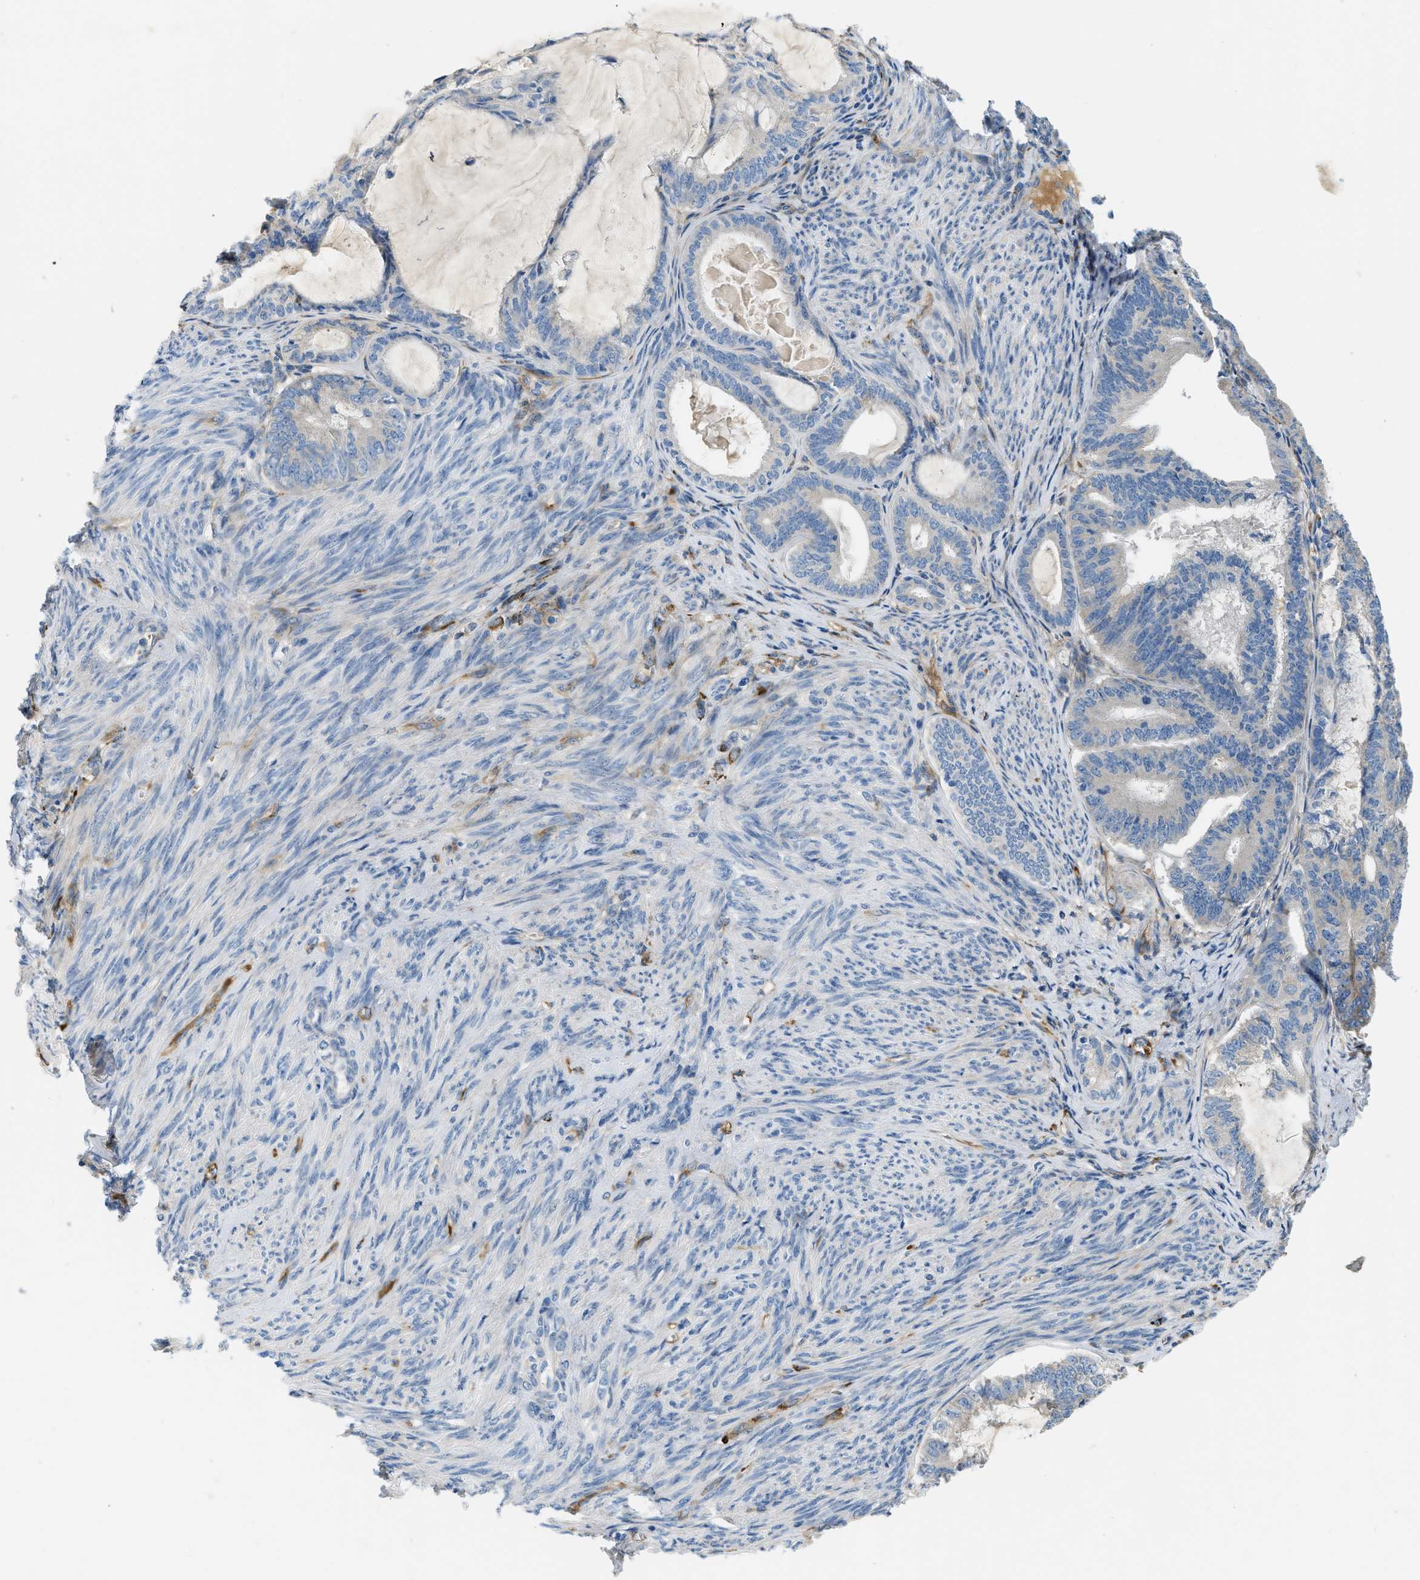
{"staining": {"intensity": "negative", "quantity": "none", "location": "none"}, "tissue": "endometrial cancer", "cell_type": "Tumor cells", "image_type": "cancer", "snomed": [{"axis": "morphology", "description": "Adenocarcinoma, NOS"}, {"axis": "topography", "description": "Endometrium"}], "caption": "High magnification brightfield microscopy of endometrial cancer (adenocarcinoma) stained with DAB (3,3'-diaminobenzidine) (brown) and counterstained with hematoxylin (blue): tumor cells show no significant expression.", "gene": "COL15A1", "patient": {"sex": "female", "age": 86}}